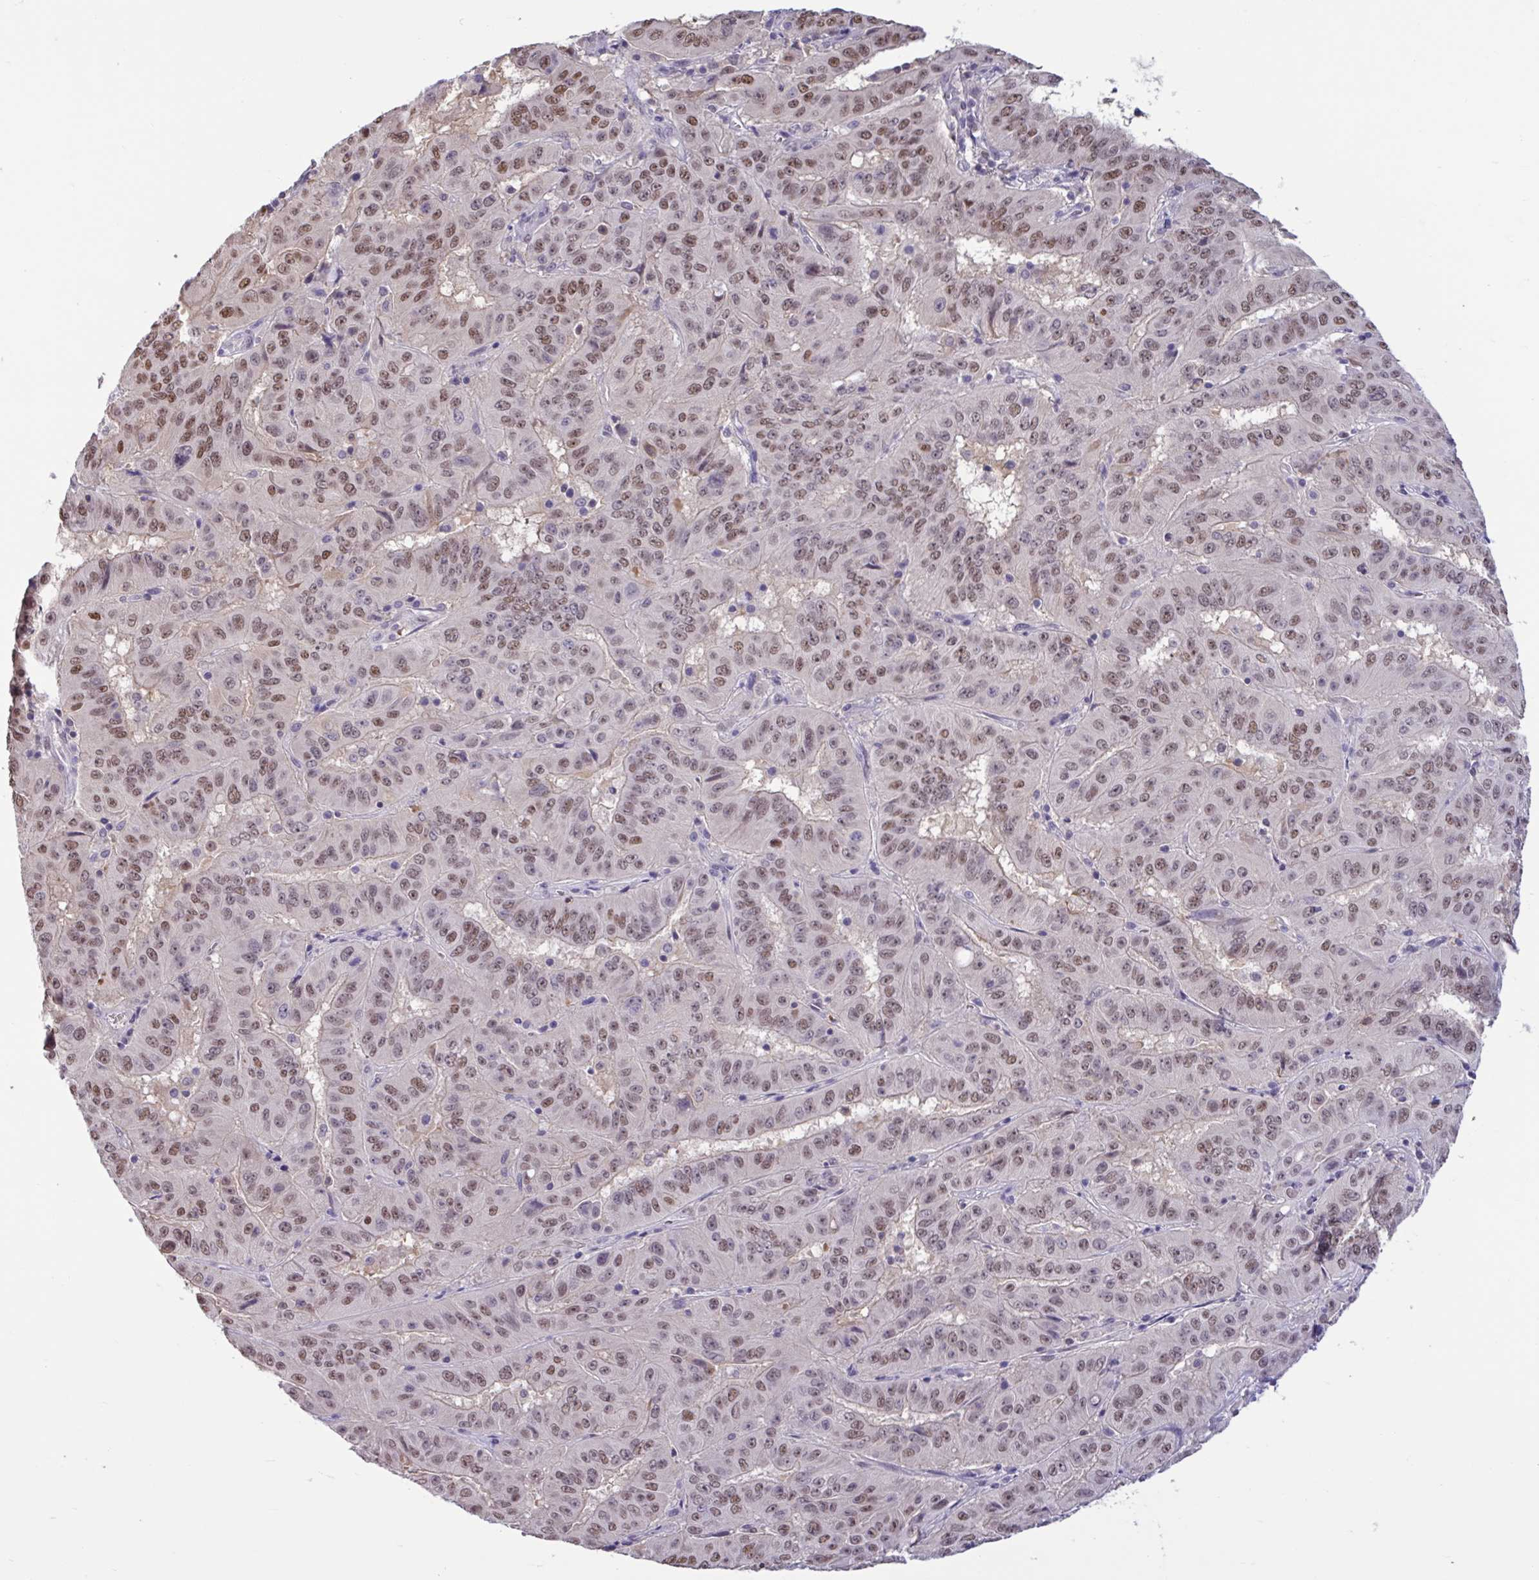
{"staining": {"intensity": "weak", "quantity": ">75%", "location": "nuclear"}, "tissue": "pancreatic cancer", "cell_type": "Tumor cells", "image_type": "cancer", "snomed": [{"axis": "morphology", "description": "Adenocarcinoma, NOS"}, {"axis": "topography", "description": "Pancreas"}], "caption": "DAB immunohistochemical staining of human pancreatic cancer reveals weak nuclear protein expression in about >75% of tumor cells.", "gene": "RBL1", "patient": {"sex": "male", "age": 63}}